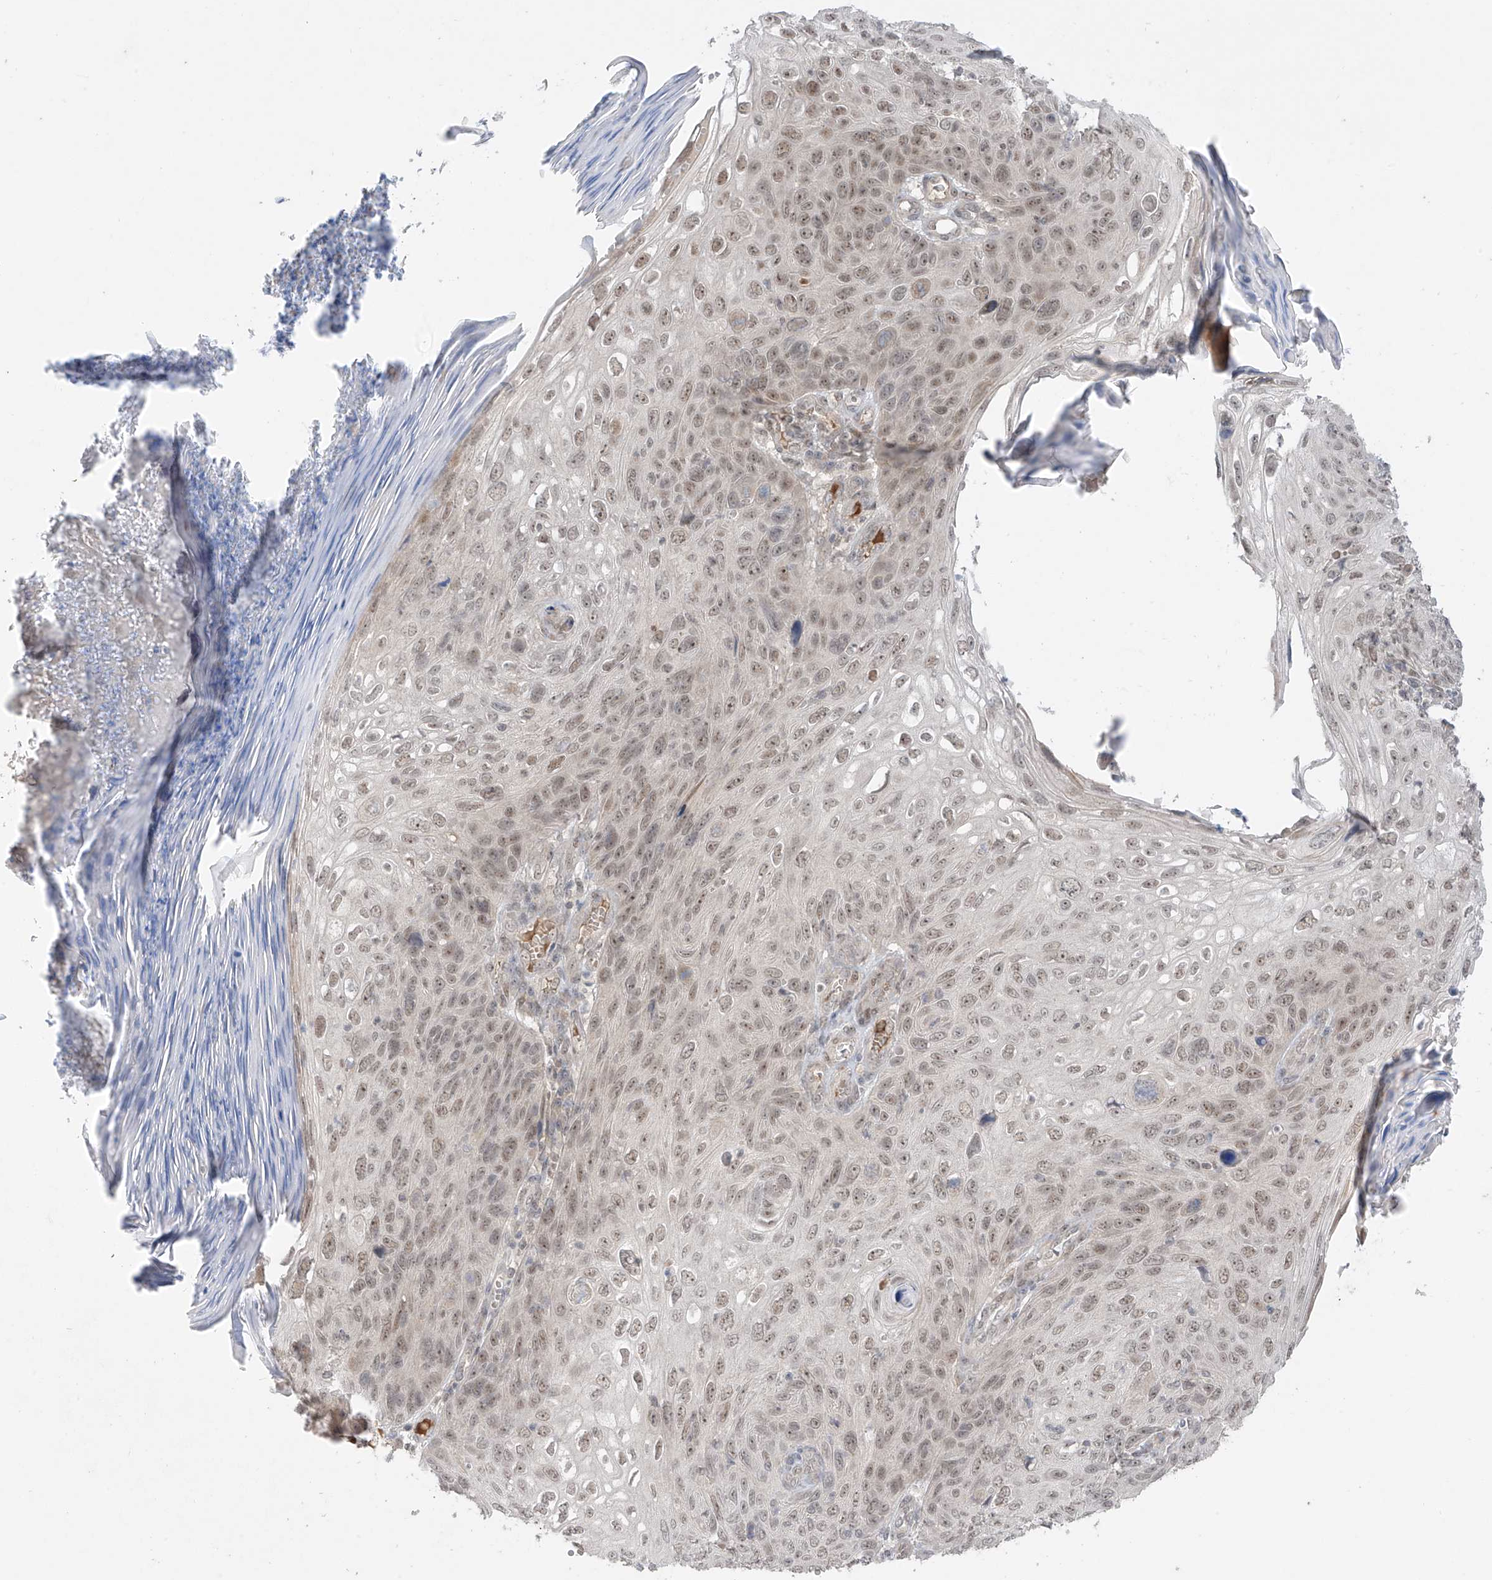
{"staining": {"intensity": "weak", "quantity": ">75%", "location": "nuclear"}, "tissue": "skin cancer", "cell_type": "Tumor cells", "image_type": "cancer", "snomed": [{"axis": "morphology", "description": "Squamous cell carcinoma, NOS"}, {"axis": "topography", "description": "Skin"}], "caption": "IHC photomicrograph of neoplastic tissue: skin cancer stained using immunohistochemistry exhibits low levels of weak protein expression localized specifically in the nuclear of tumor cells, appearing as a nuclear brown color.", "gene": "OGT", "patient": {"sex": "female", "age": 90}}